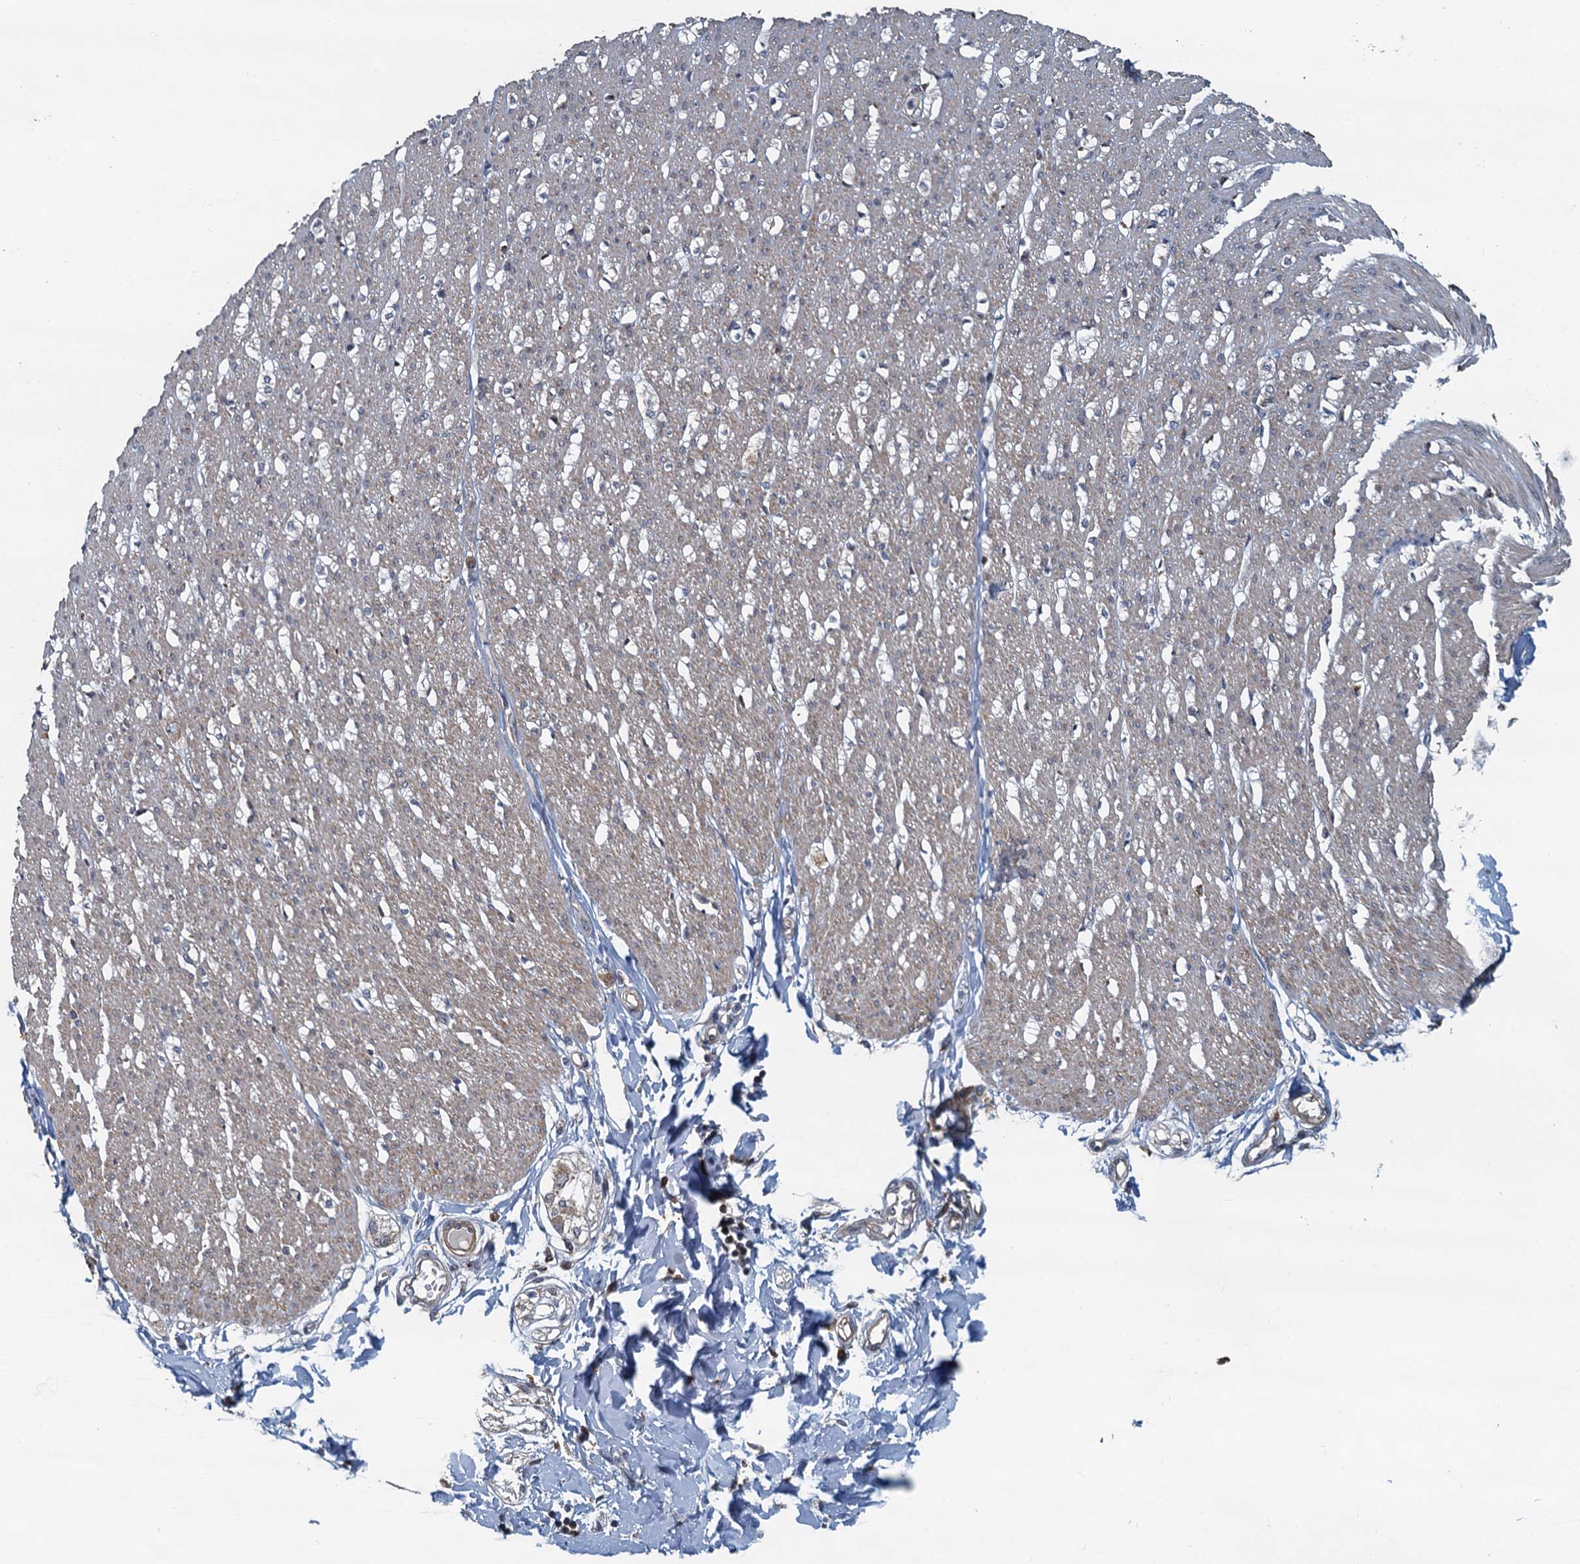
{"staining": {"intensity": "weak", "quantity": "25%-75%", "location": "cytoplasmic/membranous"}, "tissue": "smooth muscle", "cell_type": "Smooth muscle cells", "image_type": "normal", "snomed": [{"axis": "morphology", "description": "Normal tissue, NOS"}, {"axis": "morphology", "description": "Adenocarcinoma, NOS"}, {"axis": "topography", "description": "Colon"}, {"axis": "topography", "description": "Peripheral nerve tissue"}], "caption": "Protein expression analysis of normal smooth muscle exhibits weak cytoplasmic/membranous expression in approximately 25%-75% of smooth muscle cells.", "gene": "AGRN", "patient": {"sex": "male", "age": 14}}